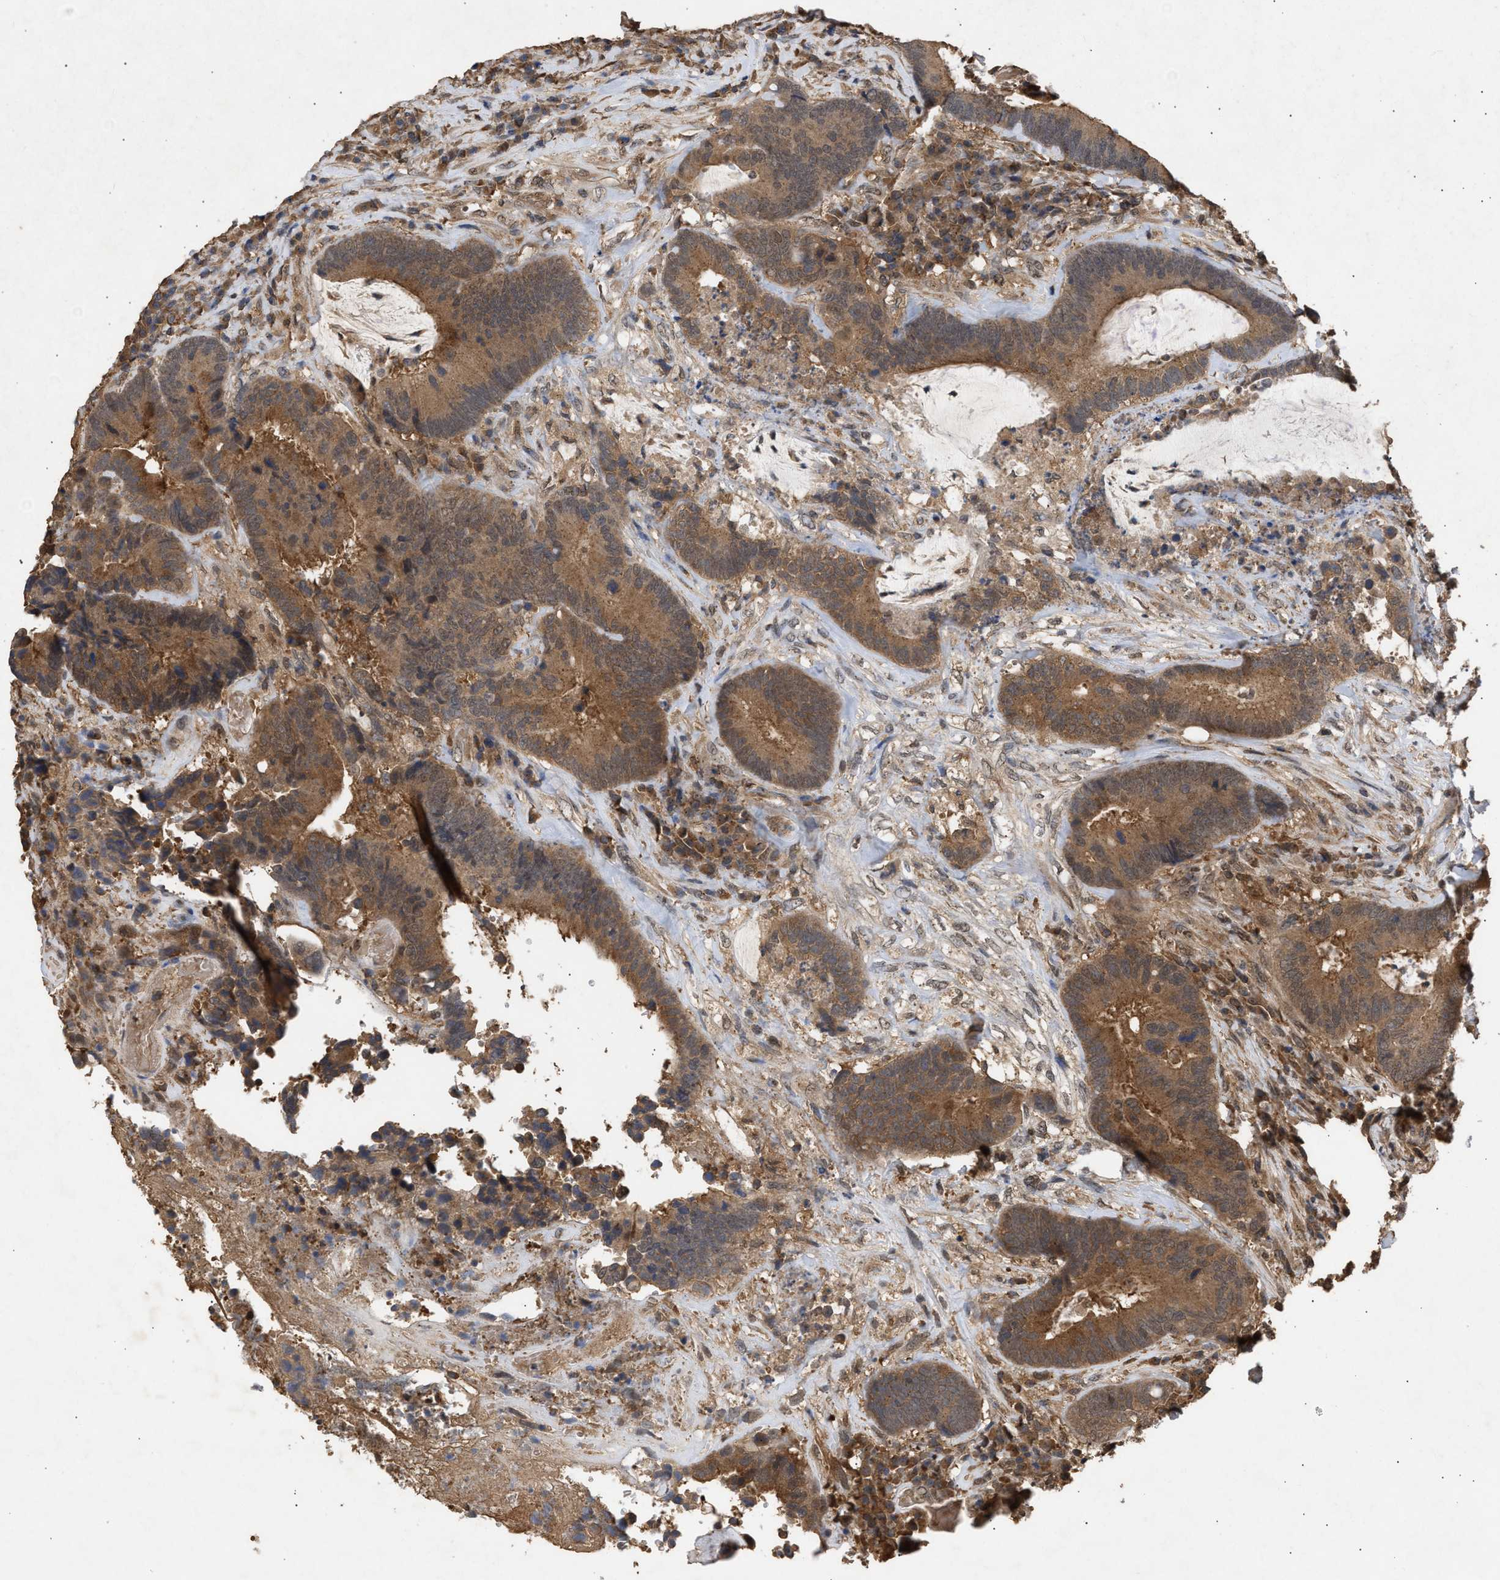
{"staining": {"intensity": "moderate", "quantity": ">75%", "location": "cytoplasmic/membranous"}, "tissue": "colorectal cancer", "cell_type": "Tumor cells", "image_type": "cancer", "snomed": [{"axis": "morphology", "description": "Adenocarcinoma, NOS"}, {"axis": "topography", "description": "Rectum"}], "caption": "Immunohistochemical staining of adenocarcinoma (colorectal) demonstrates medium levels of moderate cytoplasmic/membranous protein staining in approximately >75% of tumor cells.", "gene": "FITM1", "patient": {"sex": "female", "age": 89}}